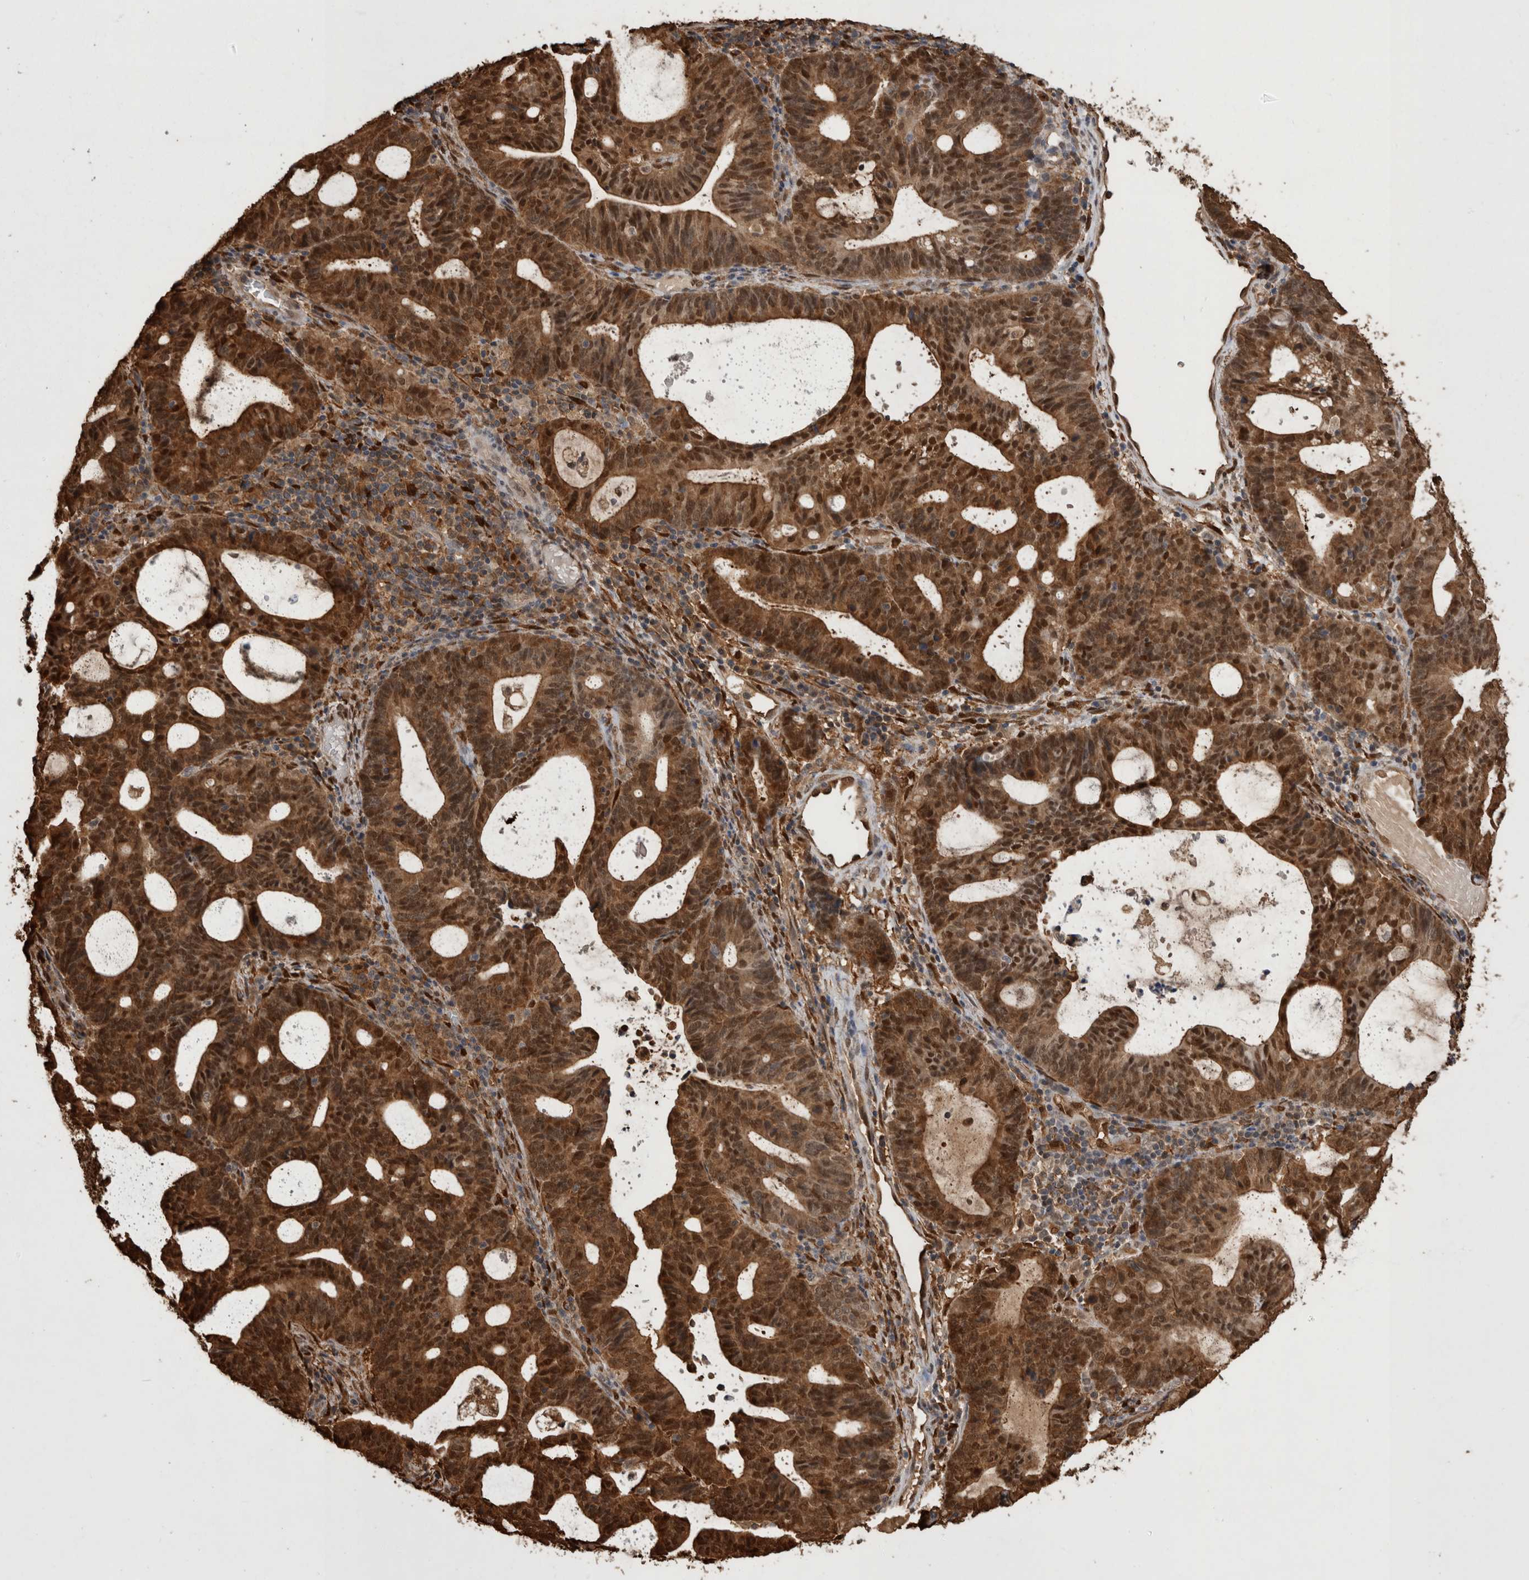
{"staining": {"intensity": "strong", "quantity": ">75%", "location": "cytoplasmic/membranous,nuclear"}, "tissue": "endometrial cancer", "cell_type": "Tumor cells", "image_type": "cancer", "snomed": [{"axis": "morphology", "description": "Adenocarcinoma, NOS"}, {"axis": "topography", "description": "Uterus"}], "caption": "The micrograph reveals staining of endometrial adenocarcinoma, revealing strong cytoplasmic/membranous and nuclear protein positivity (brown color) within tumor cells. (brown staining indicates protein expression, while blue staining denotes nuclei).", "gene": "LXN", "patient": {"sex": "female", "age": 83}}